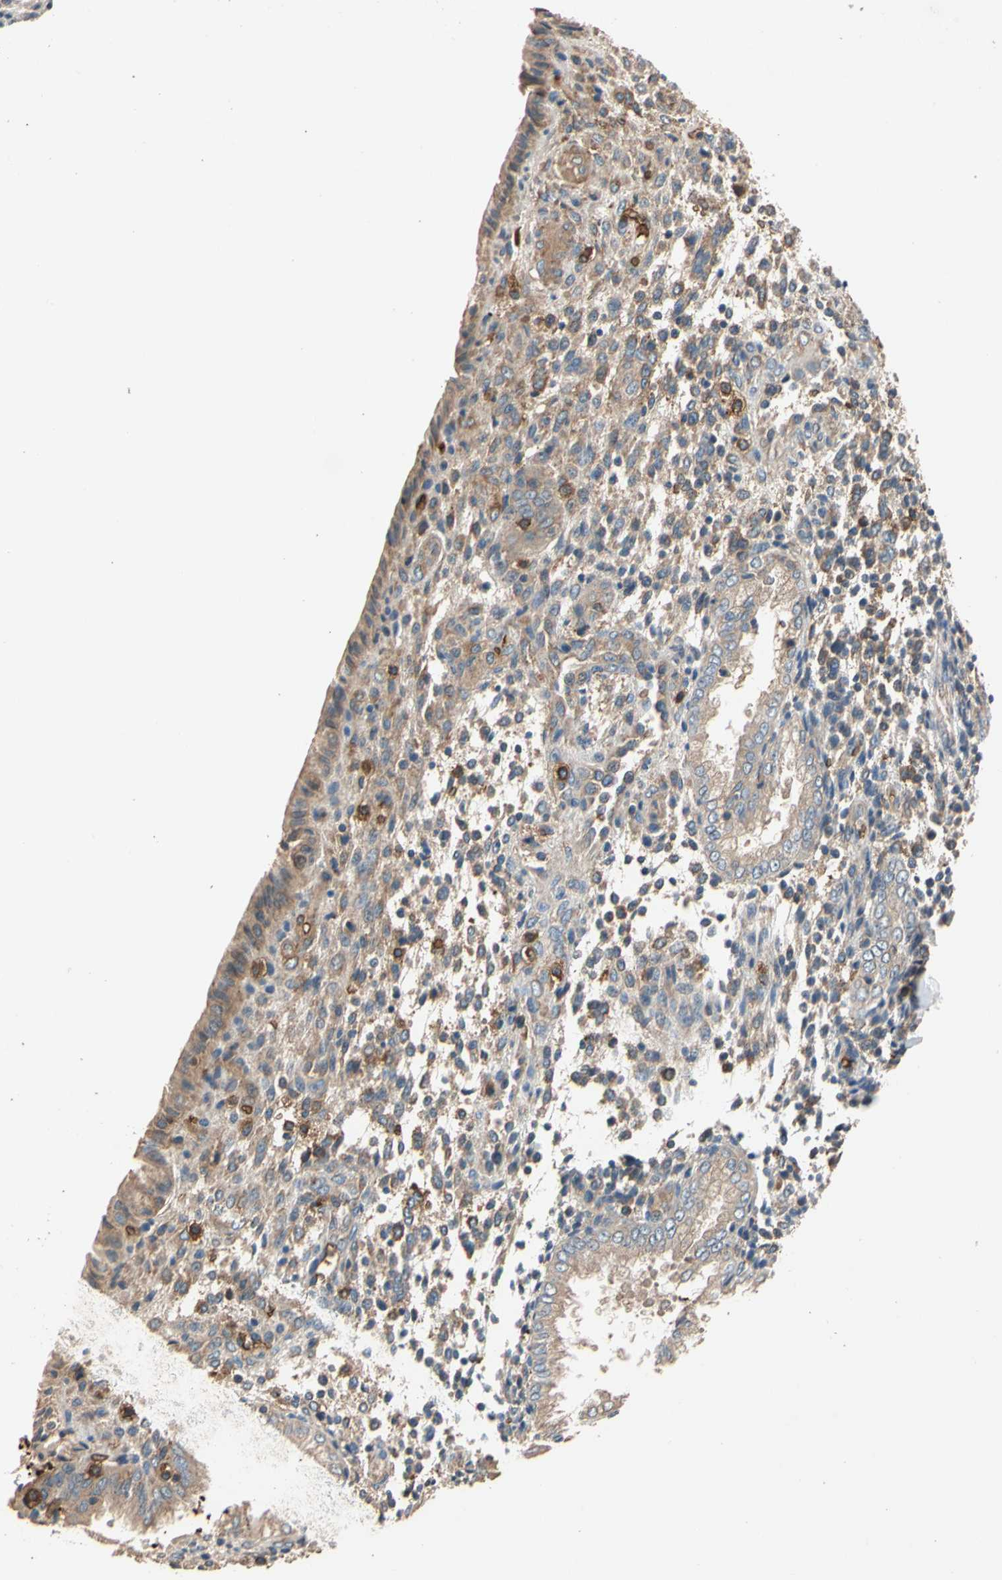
{"staining": {"intensity": "moderate", "quantity": "25%-75%", "location": "cytoplasmic/membranous"}, "tissue": "endometrium", "cell_type": "Cells in endometrial stroma", "image_type": "normal", "snomed": [{"axis": "morphology", "description": "Normal tissue, NOS"}, {"axis": "topography", "description": "Endometrium"}], "caption": "Immunohistochemistry of normal endometrium demonstrates medium levels of moderate cytoplasmic/membranous positivity in approximately 25%-75% of cells in endometrial stroma. Using DAB (brown) and hematoxylin (blue) stains, captured at high magnification using brightfield microscopy.", "gene": "RIOK2", "patient": {"sex": "female", "age": 33}}